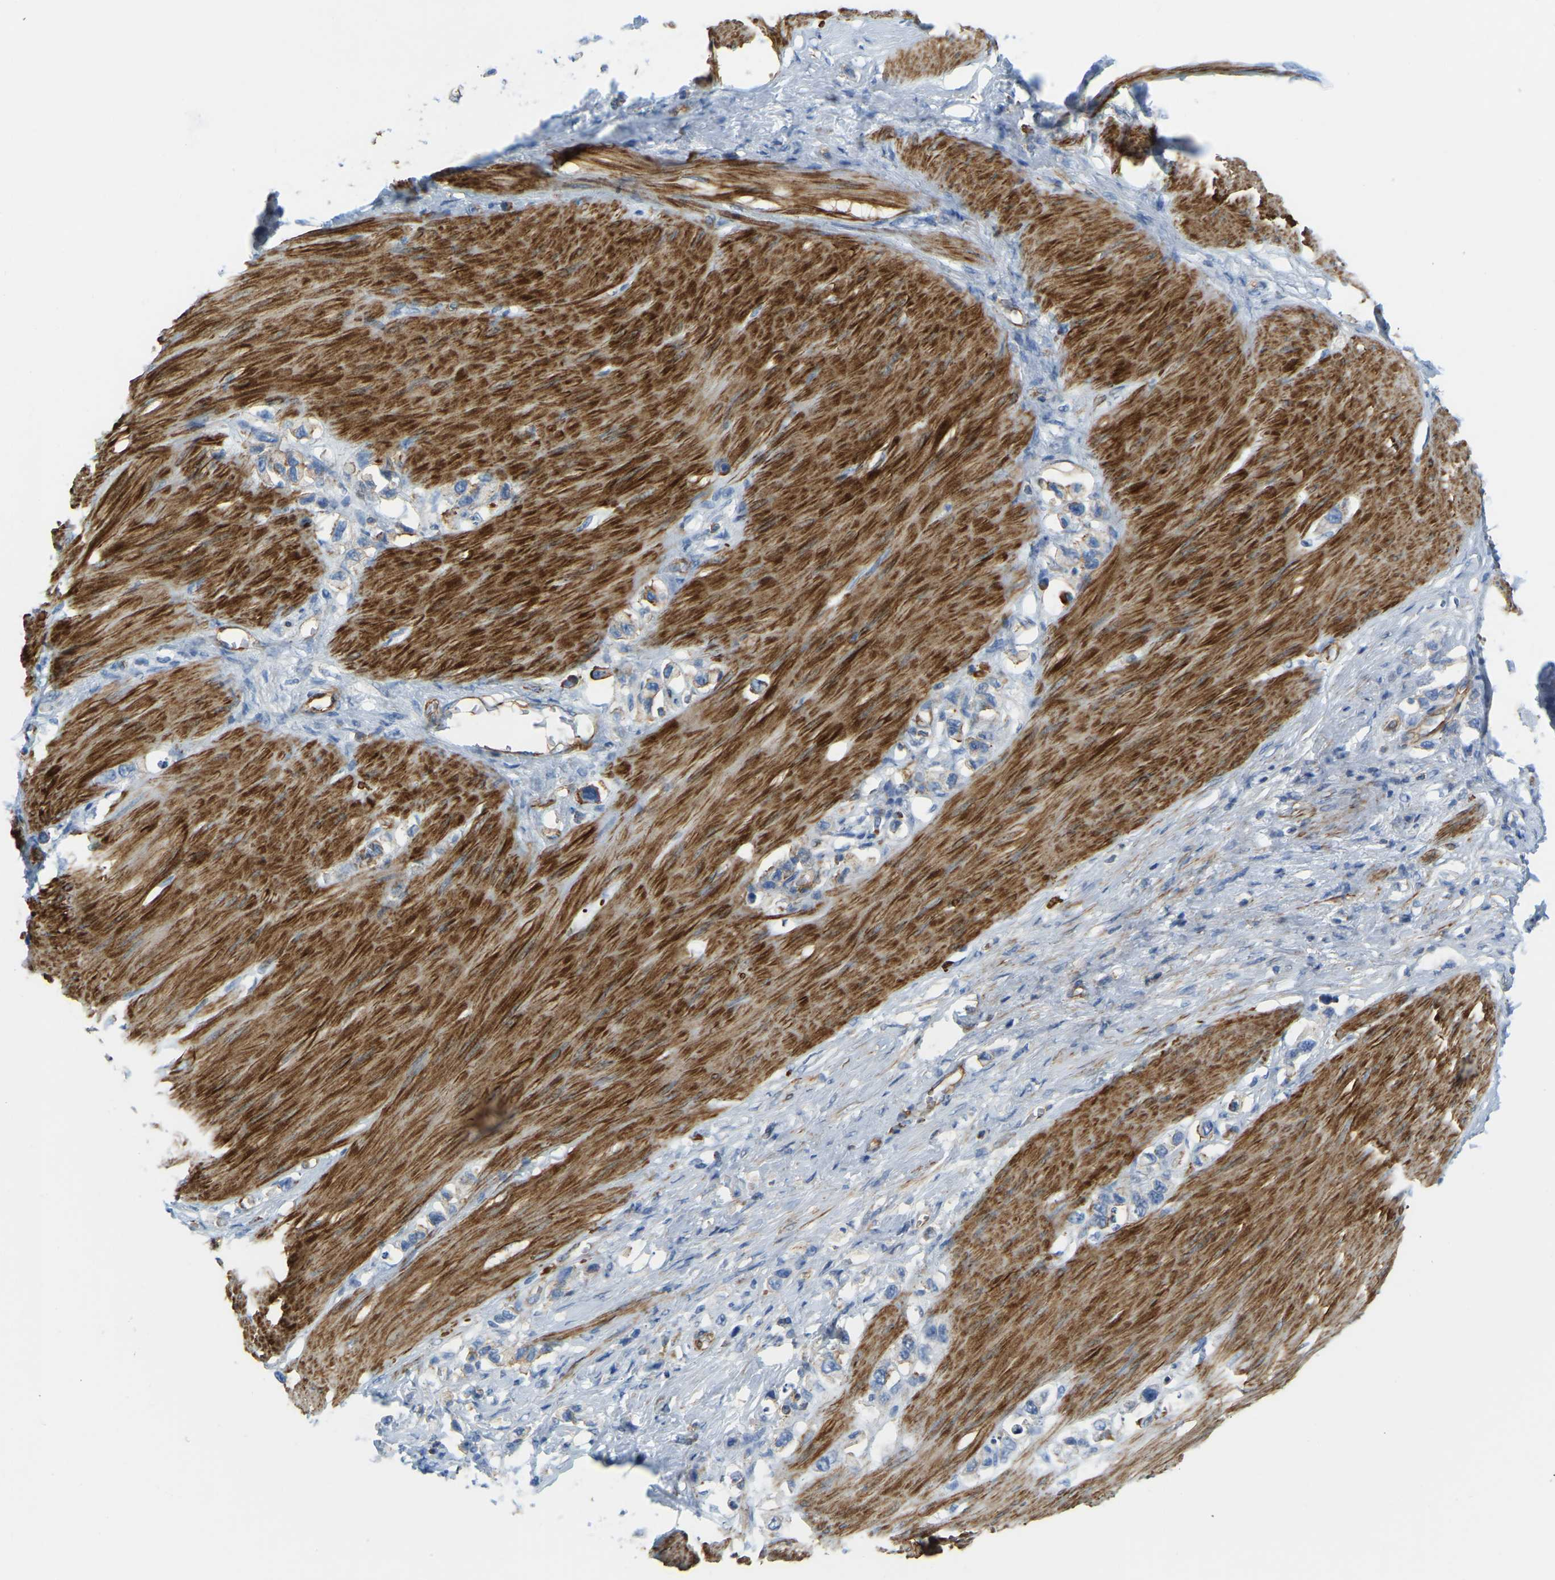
{"staining": {"intensity": "weak", "quantity": "<25%", "location": "cytoplasmic/membranous"}, "tissue": "stomach cancer", "cell_type": "Tumor cells", "image_type": "cancer", "snomed": [{"axis": "morphology", "description": "Adenocarcinoma, NOS"}, {"axis": "topography", "description": "Stomach"}], "caption": "High magnification brightfield microscopy of stomach adenocarcinoma stained with DAB (brown) and counterstained with hematoxylin (blue): tumor cells show no significant expression.", "gene": "MYL3", "patient": {"sex": "female", "age": 65}}